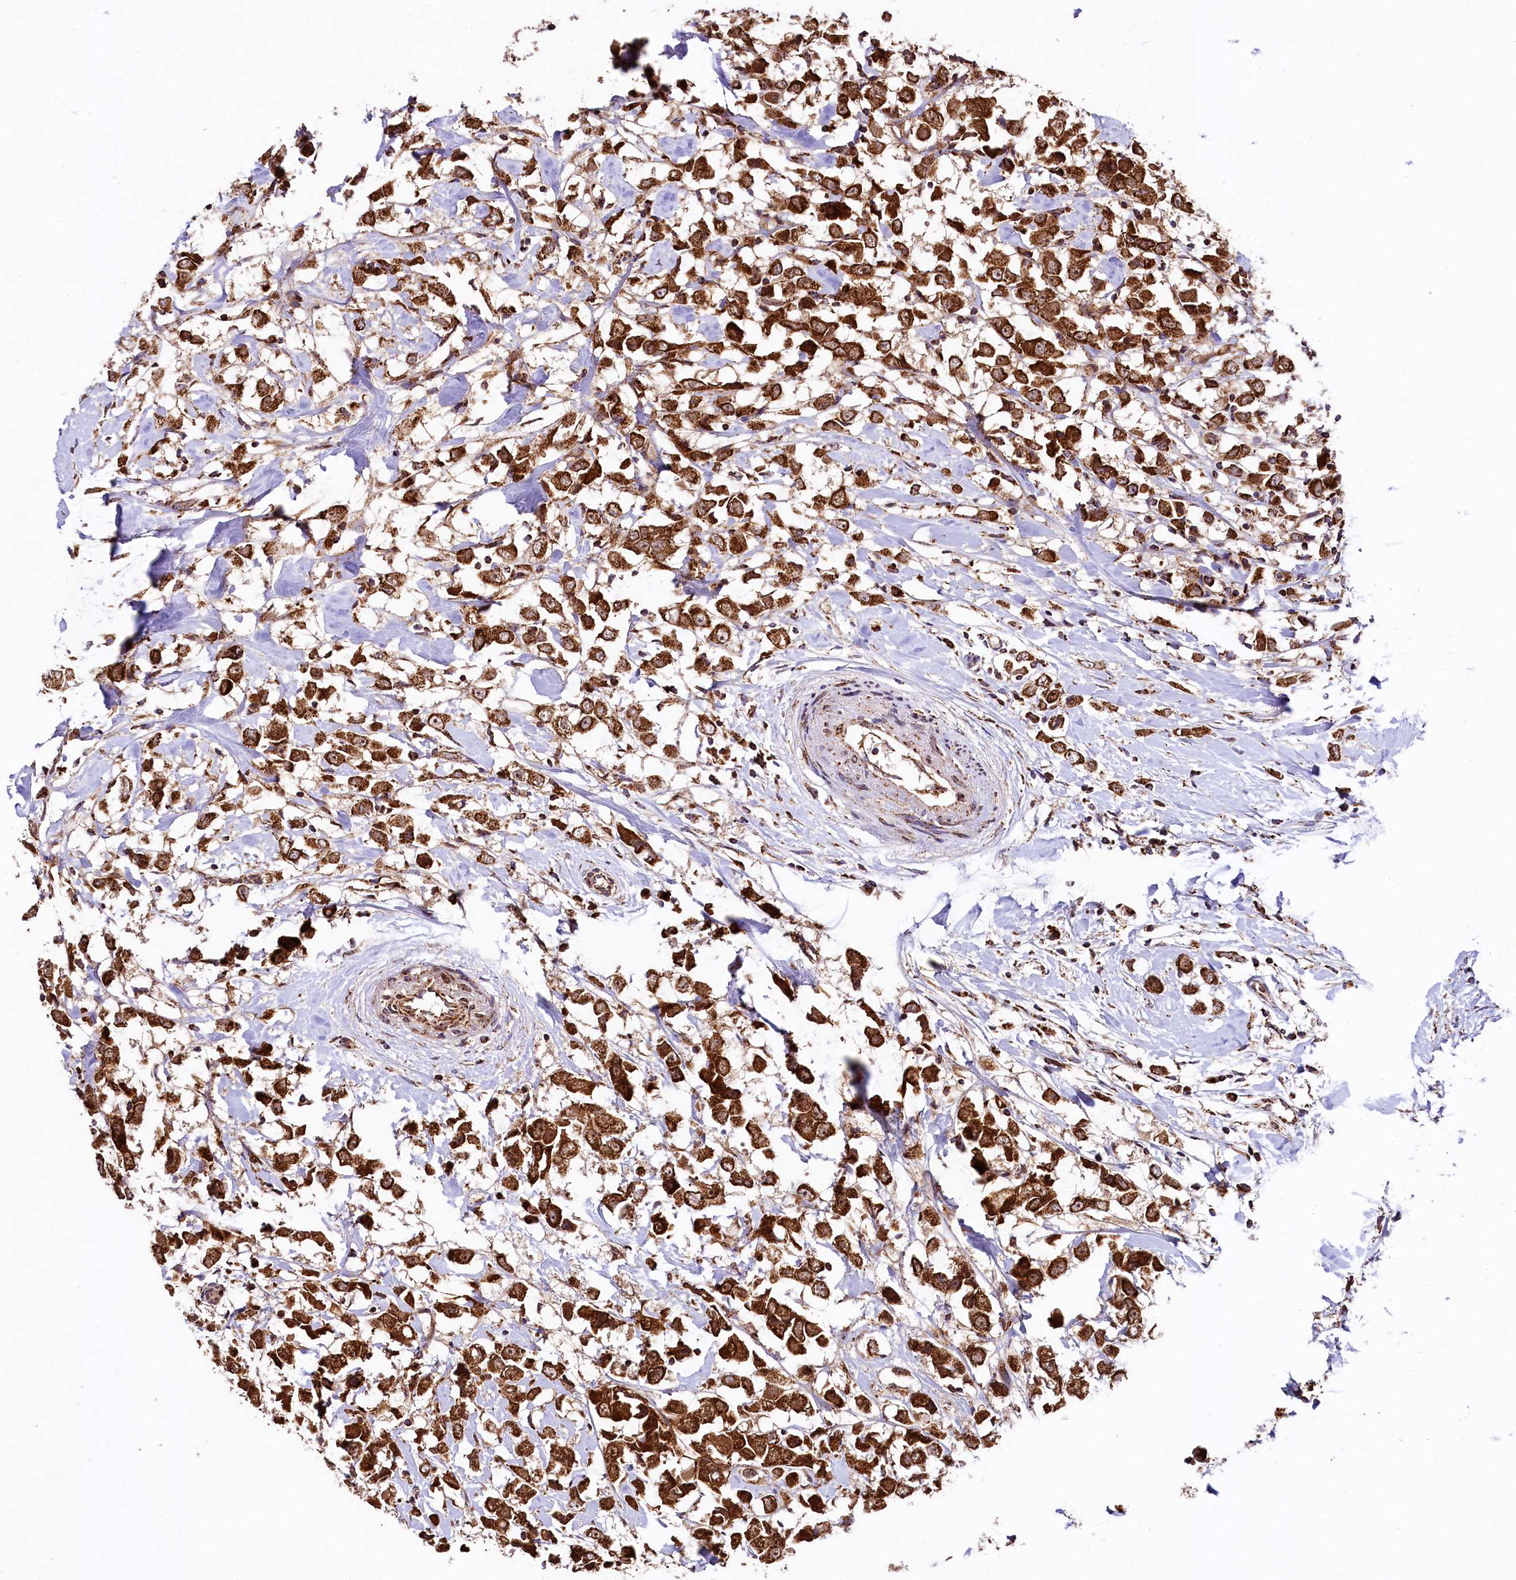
{"staining": {"intensity": "strong", "quantity": ">75%", "location": "cytoplasmic/membranous"}, "tissue": "breast cancer", "cell_type": "Tumor cells", "image_type": "cancer", "snomed": [{"axis": "morphology", "description": "Duct carcinoma"}, {"axis": "topography", "description": "Breast"}], "caption": "Immunohistochemistry image of human breast cancer (invasive ductal carcinoma) stained for a protein (brown), which reveals high levels of strong cytoplasmic/membranous staining in approximately >75% of tumor cells.", "gene": "CLYBL", "patient": {"sex": "female", "age": 61}}